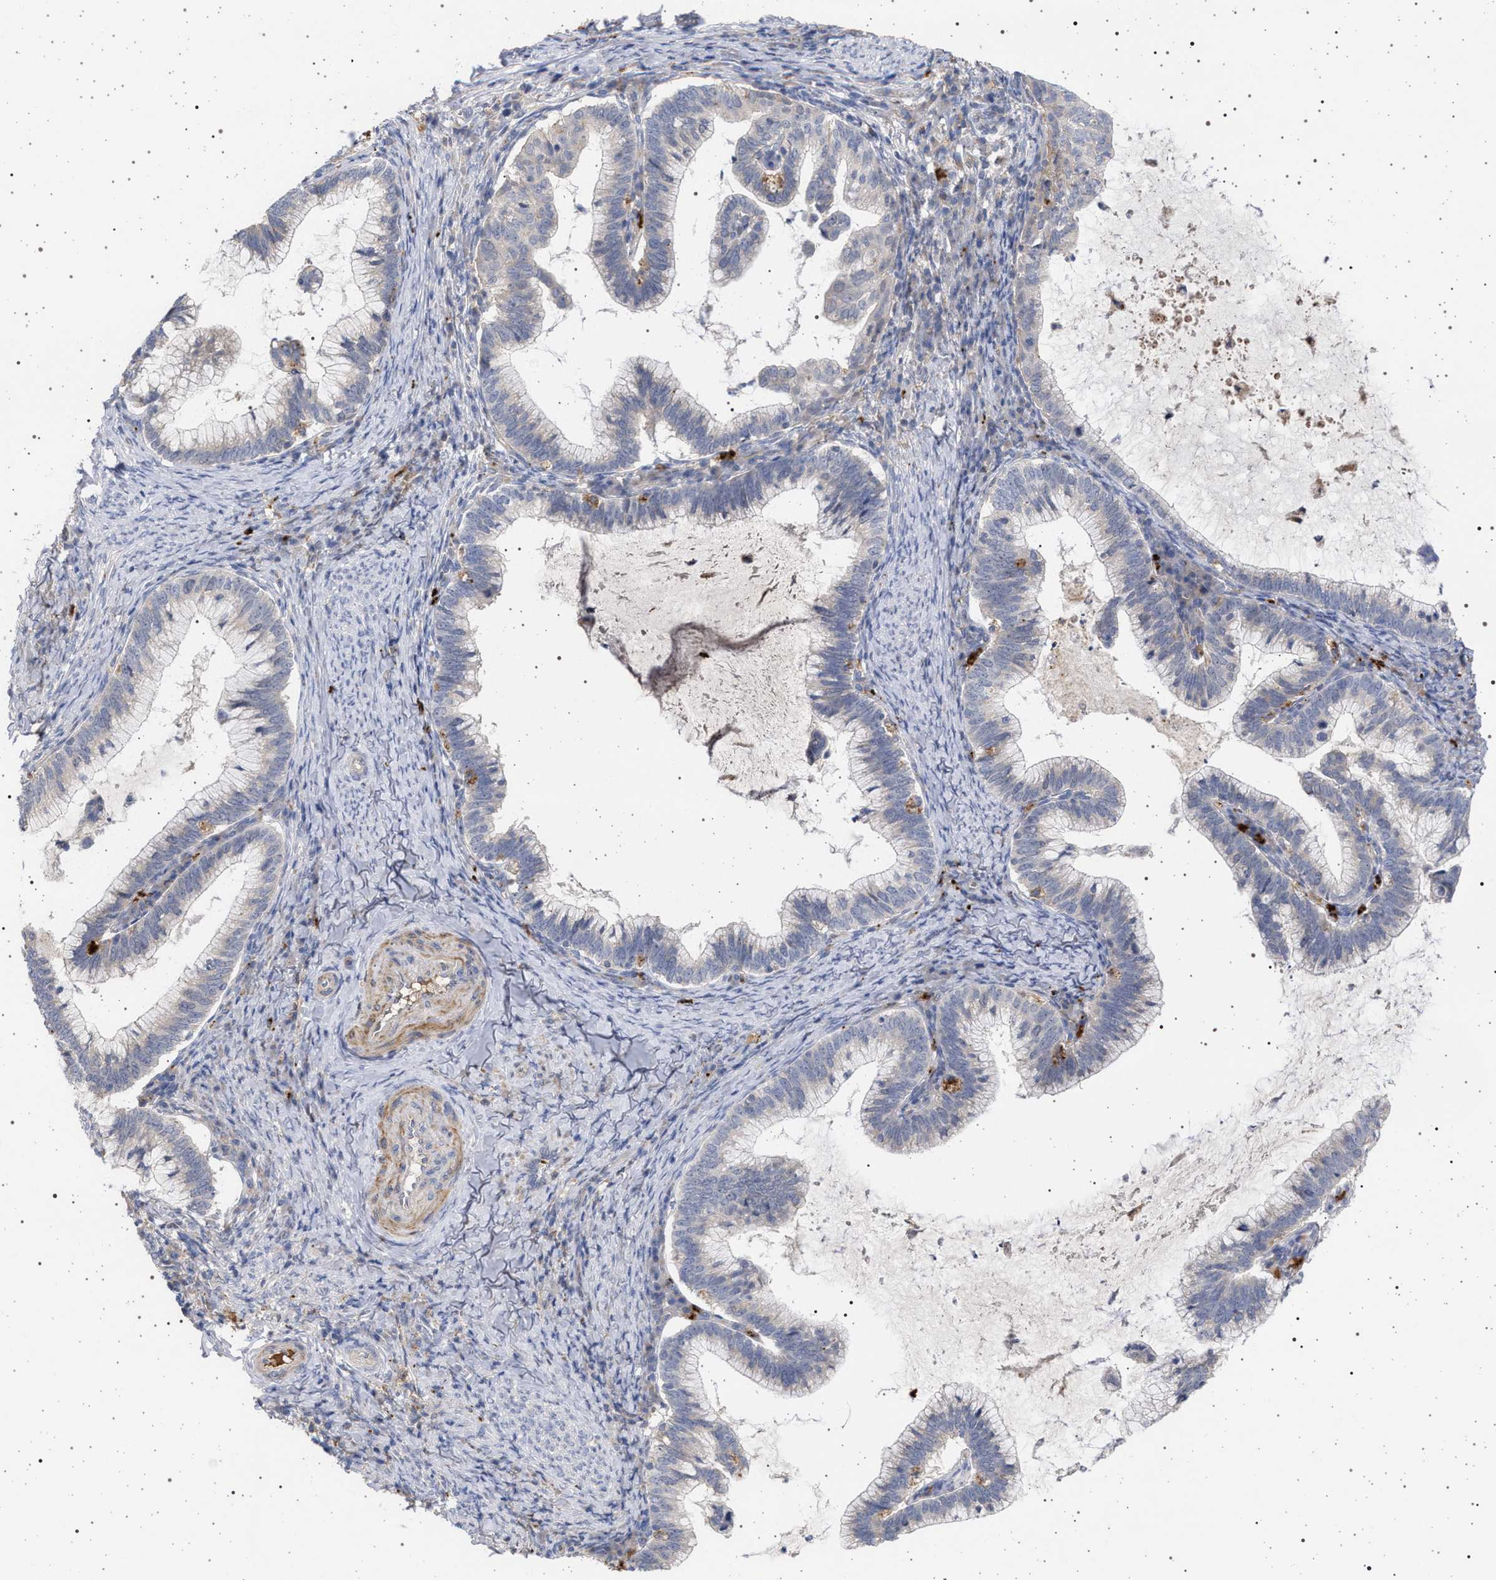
{"staining": {"intensity": "negative", "quantity": "none", "location": "none"}, "tissue": "cervical cancer", "cell_type": "Tumor cells", "image_type": "cancer", "snomed": [{"axis": "morphology", "description": "Adenocarcinoma, NOS"}, {"axis": "topography", "description": "Cervix"}], "caption": "Protein analysis of cervical adenocarcinoma shows no significant expression in tumor cells.", "gene": "RBM48", "patient": {"sex": "female", "age": 36}}